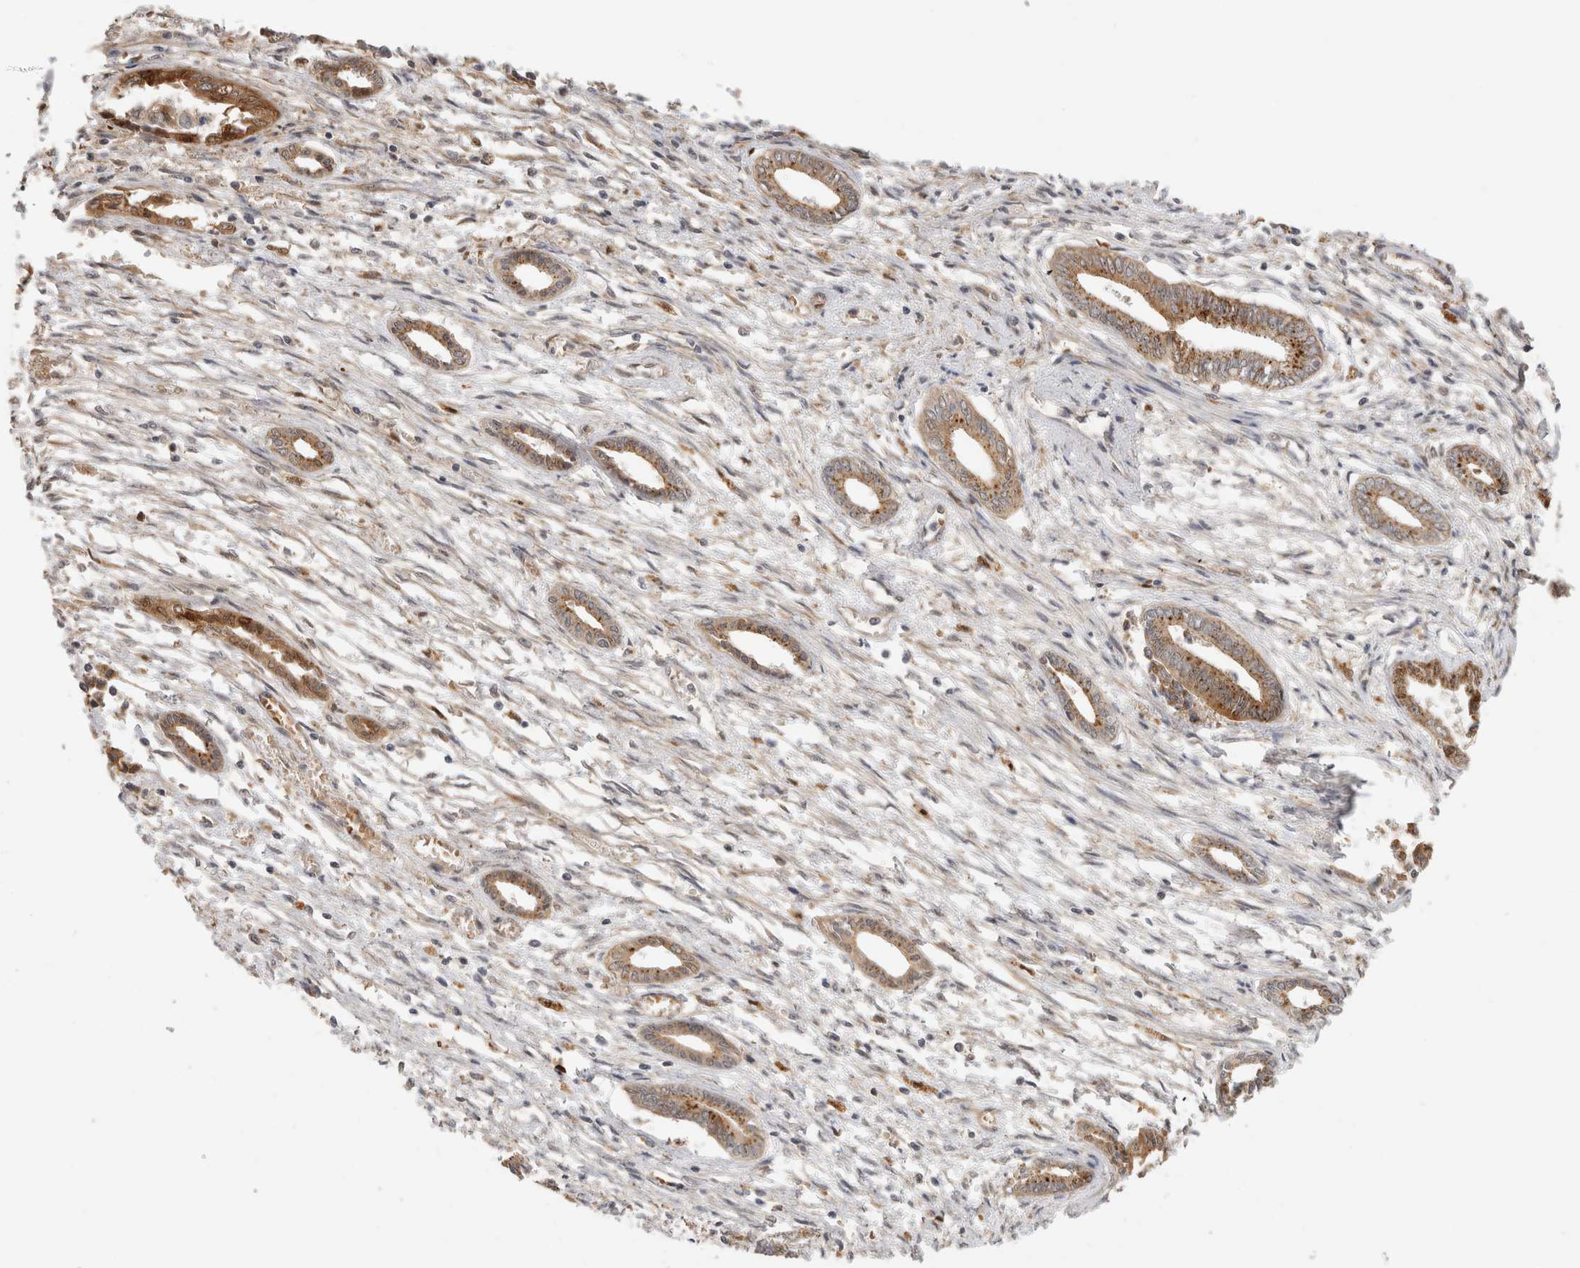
{"staining": {"intensity": "weak", "quantity": "<25%", "location": "cytoplasmic/membranous"}, "tissue": "endometrium", "cell_type": "Cells in endometrial stroma", "image_type": "normal", "snomed": [{"axis": "morphology", "description": "Normal tissue, NOS"}, {"axis": "topography", "description": "Endometrium"}], "caption": "DAB immunohistochemical staining of unremarkable endometrium exhibits no significant positivity in cells in endometrial stroma. Brightfield microscopy of immunohistochemistry (IHC) stained with DAB (brown) and hematoxylin (blue), captured at high magnification.", "gene": "APOL2", "patient": {"sex": "female", "age": 56}}